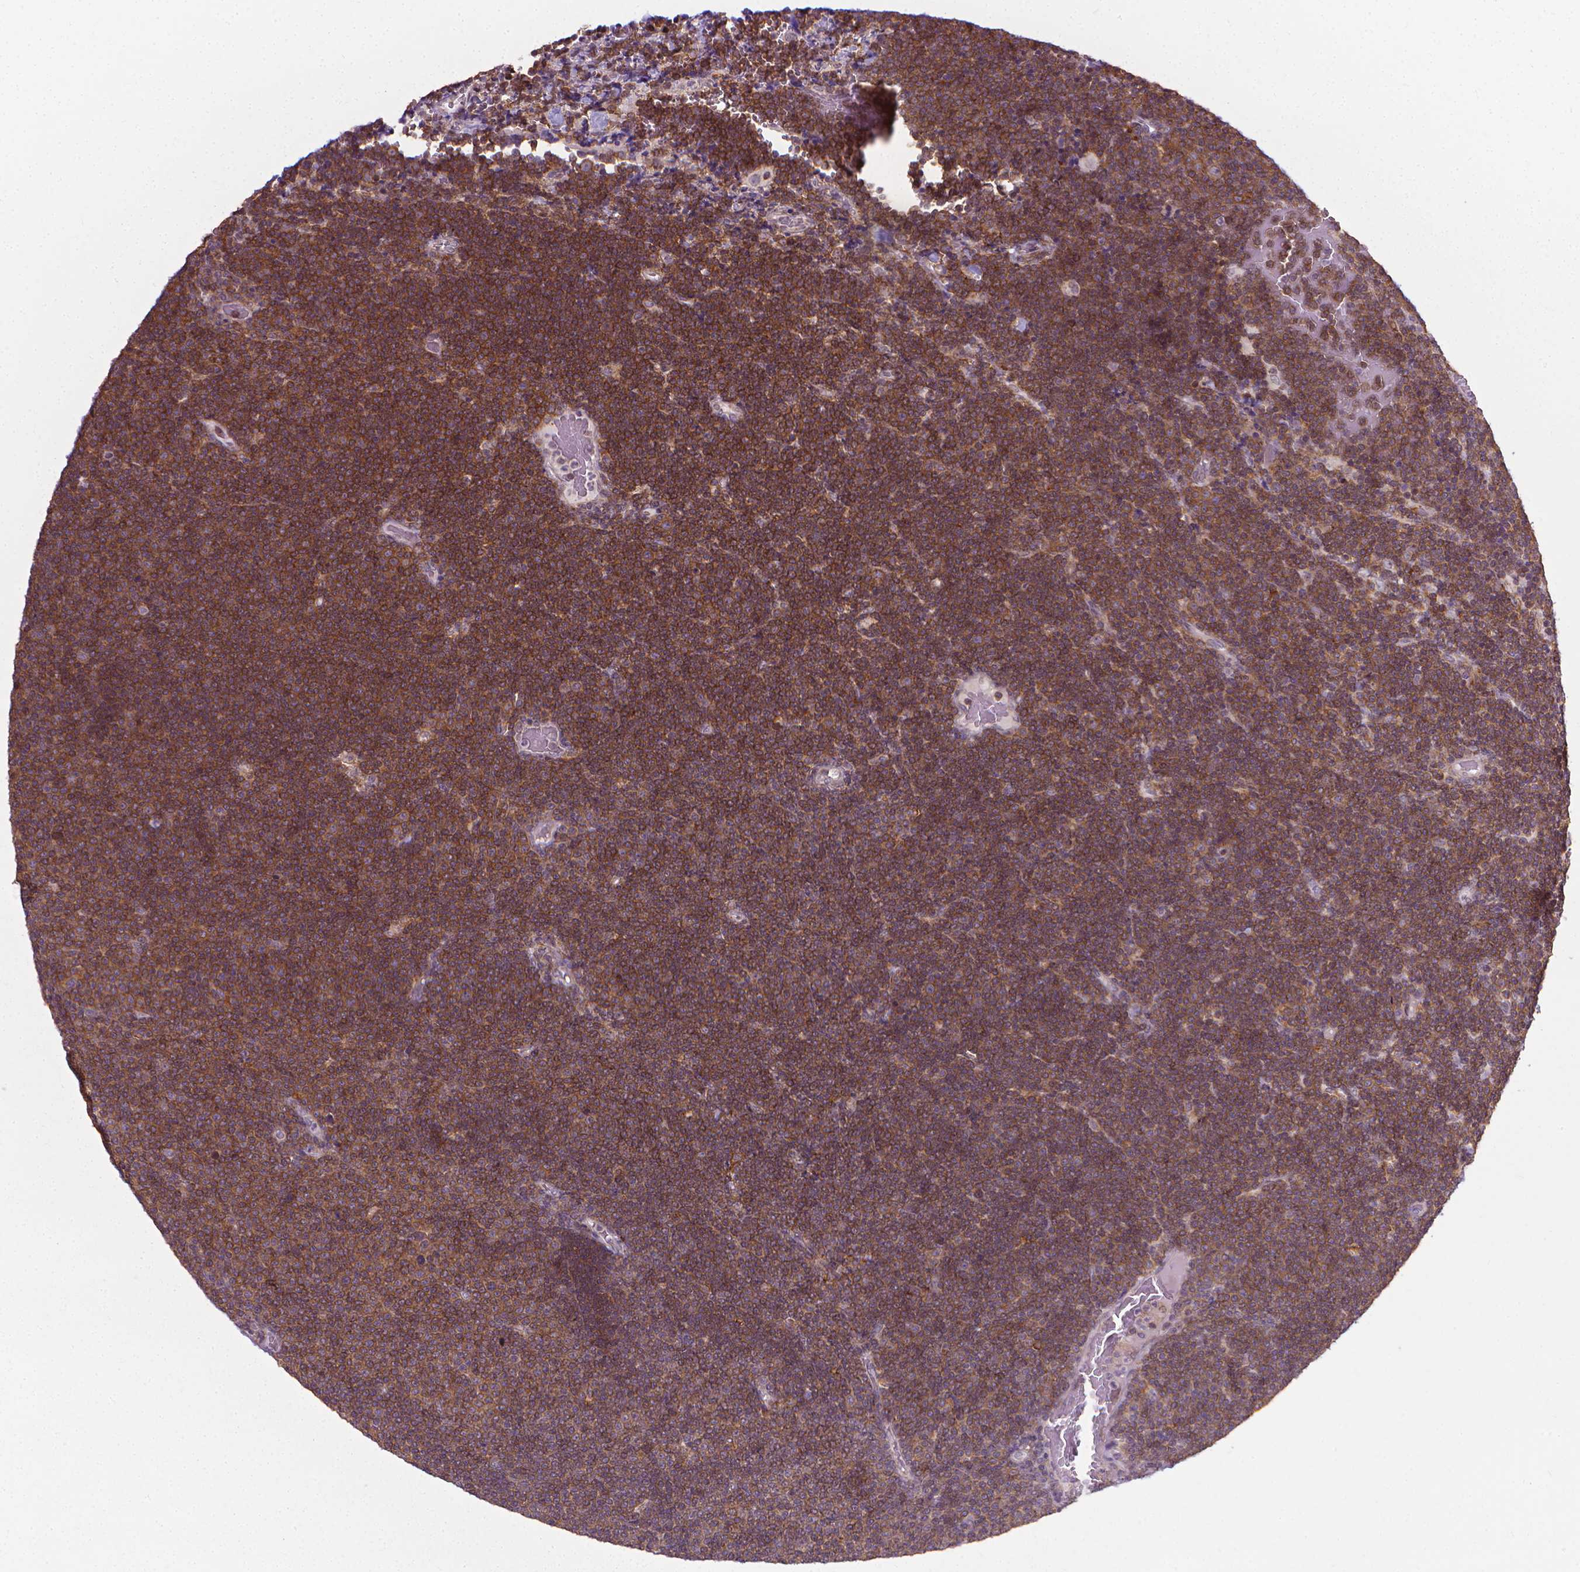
{"staining": {"intensity": "moderate", "quantity": ">75%", "location": "cytoplasmic/membranous"}, "tissue": "lymphoma", "cell_type": "Tumor cells", "image_type": "cancer", "snomed": [{"axis": "morphology", "description": "Malignant lymphoma, non-Hodgkin's type, Low grade"}, {"axis": "topography", "description": "Brain"}], "caption": "Low-grade malignant lymphoma, non-Hodgkin's type stained with IHC shows moderate cytoplasmic/membranous positivity in approximately >75% of tumor cells.", "gene": "PRAG1", "patient": {"sex": "female", "age": 66}}